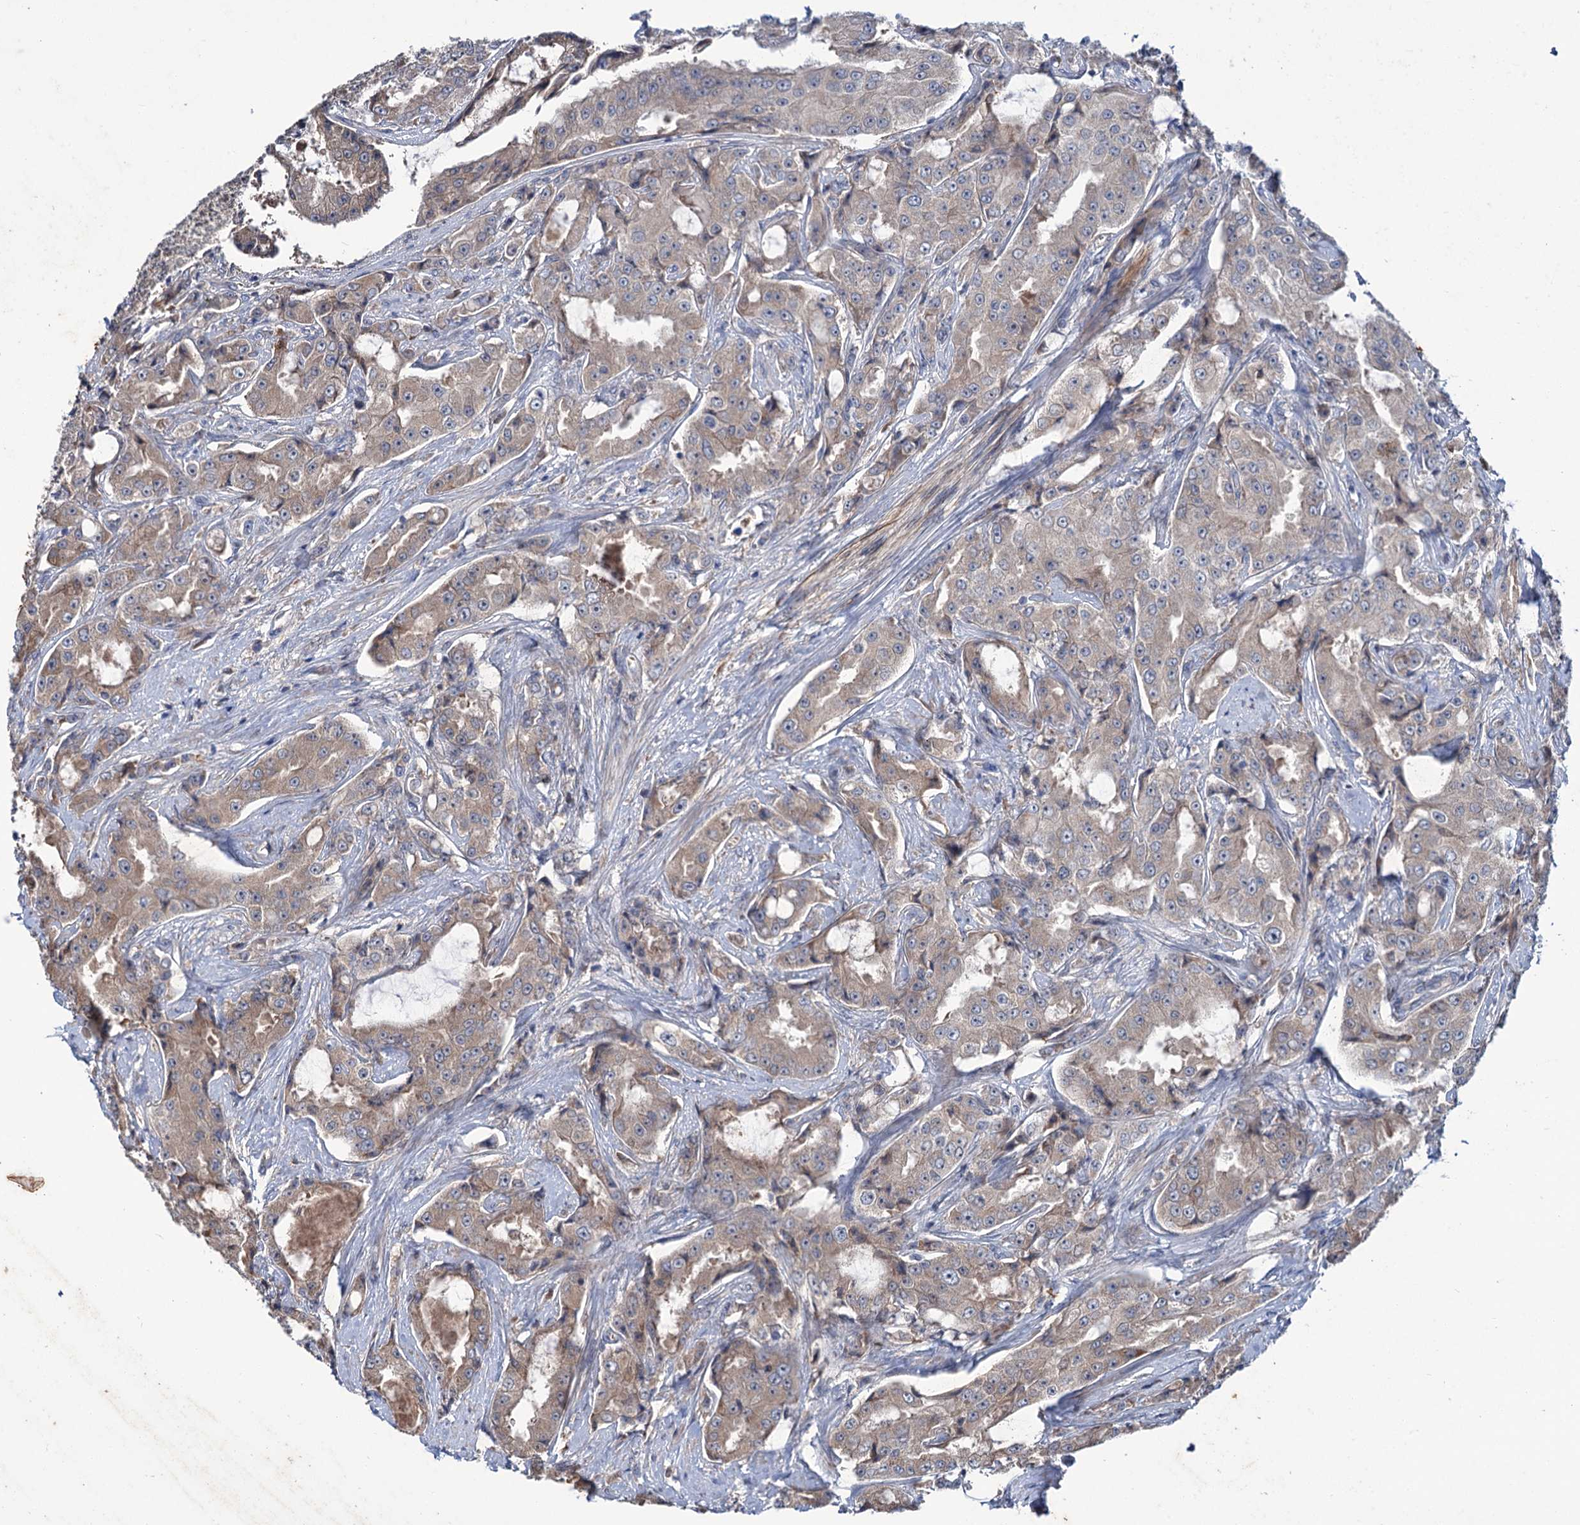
{"staining": {"intensity": "weak", "quantity": "25%-75%", "location": "cytoplasmic/membranous"}, "tissue": "prostate cancer", "cell_type": "Tumor cells", "image_type": "cancer", "snomed": [{"axis": "morphology", "description": "Adenocarcinoma, High grade"}, {"axis": "topography", "description": "Prostate"}], "caption": "A micrograph of human prostate cancer stained for a protein demonstrates weak cytoplasmic/membranous brown staining in tumor cells.", "gene": "PTPN3", "patient": {"sex": "male", "age": 73}}